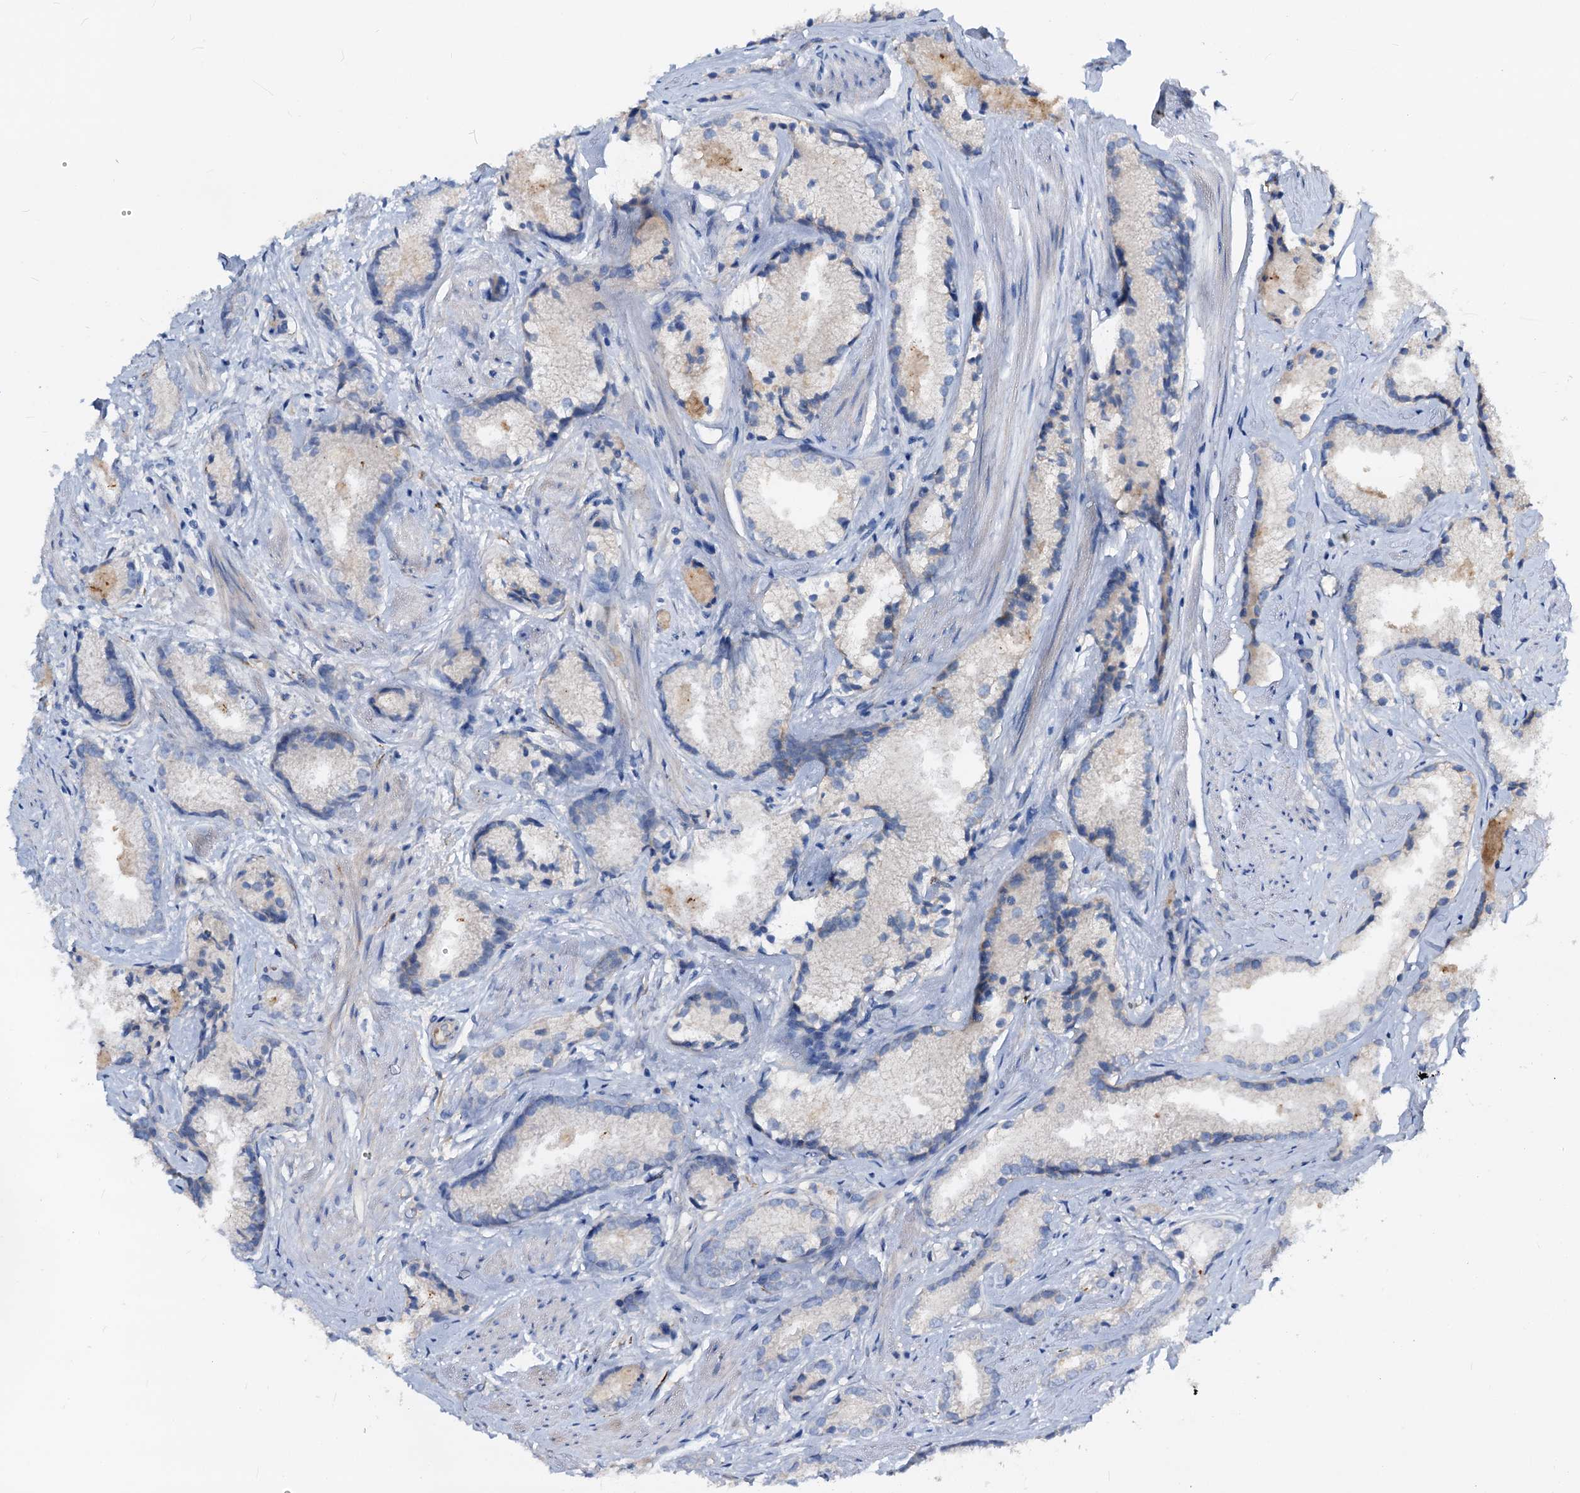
{"staining": {"intensity": "negative", "quantity": "none", "location": "none"}, "tissue": "prostate cancer", "cell_type": "Tumor cells", "image_type": "cancer", "snomed": [{"axis": "morphology", "description": "Adenocarcinoma, High grade"}, {"axis": "topography", "description": "Prostate"}], "caption": "DAB (3,3'-diaminobenzidine) immunohistochemical staining of human prostate adenocarcinoma (high-grade) reveals no significant positivity in tumor cells.", "gene": "DYDC2", "patient": {"sex": "male", "age": 66}}